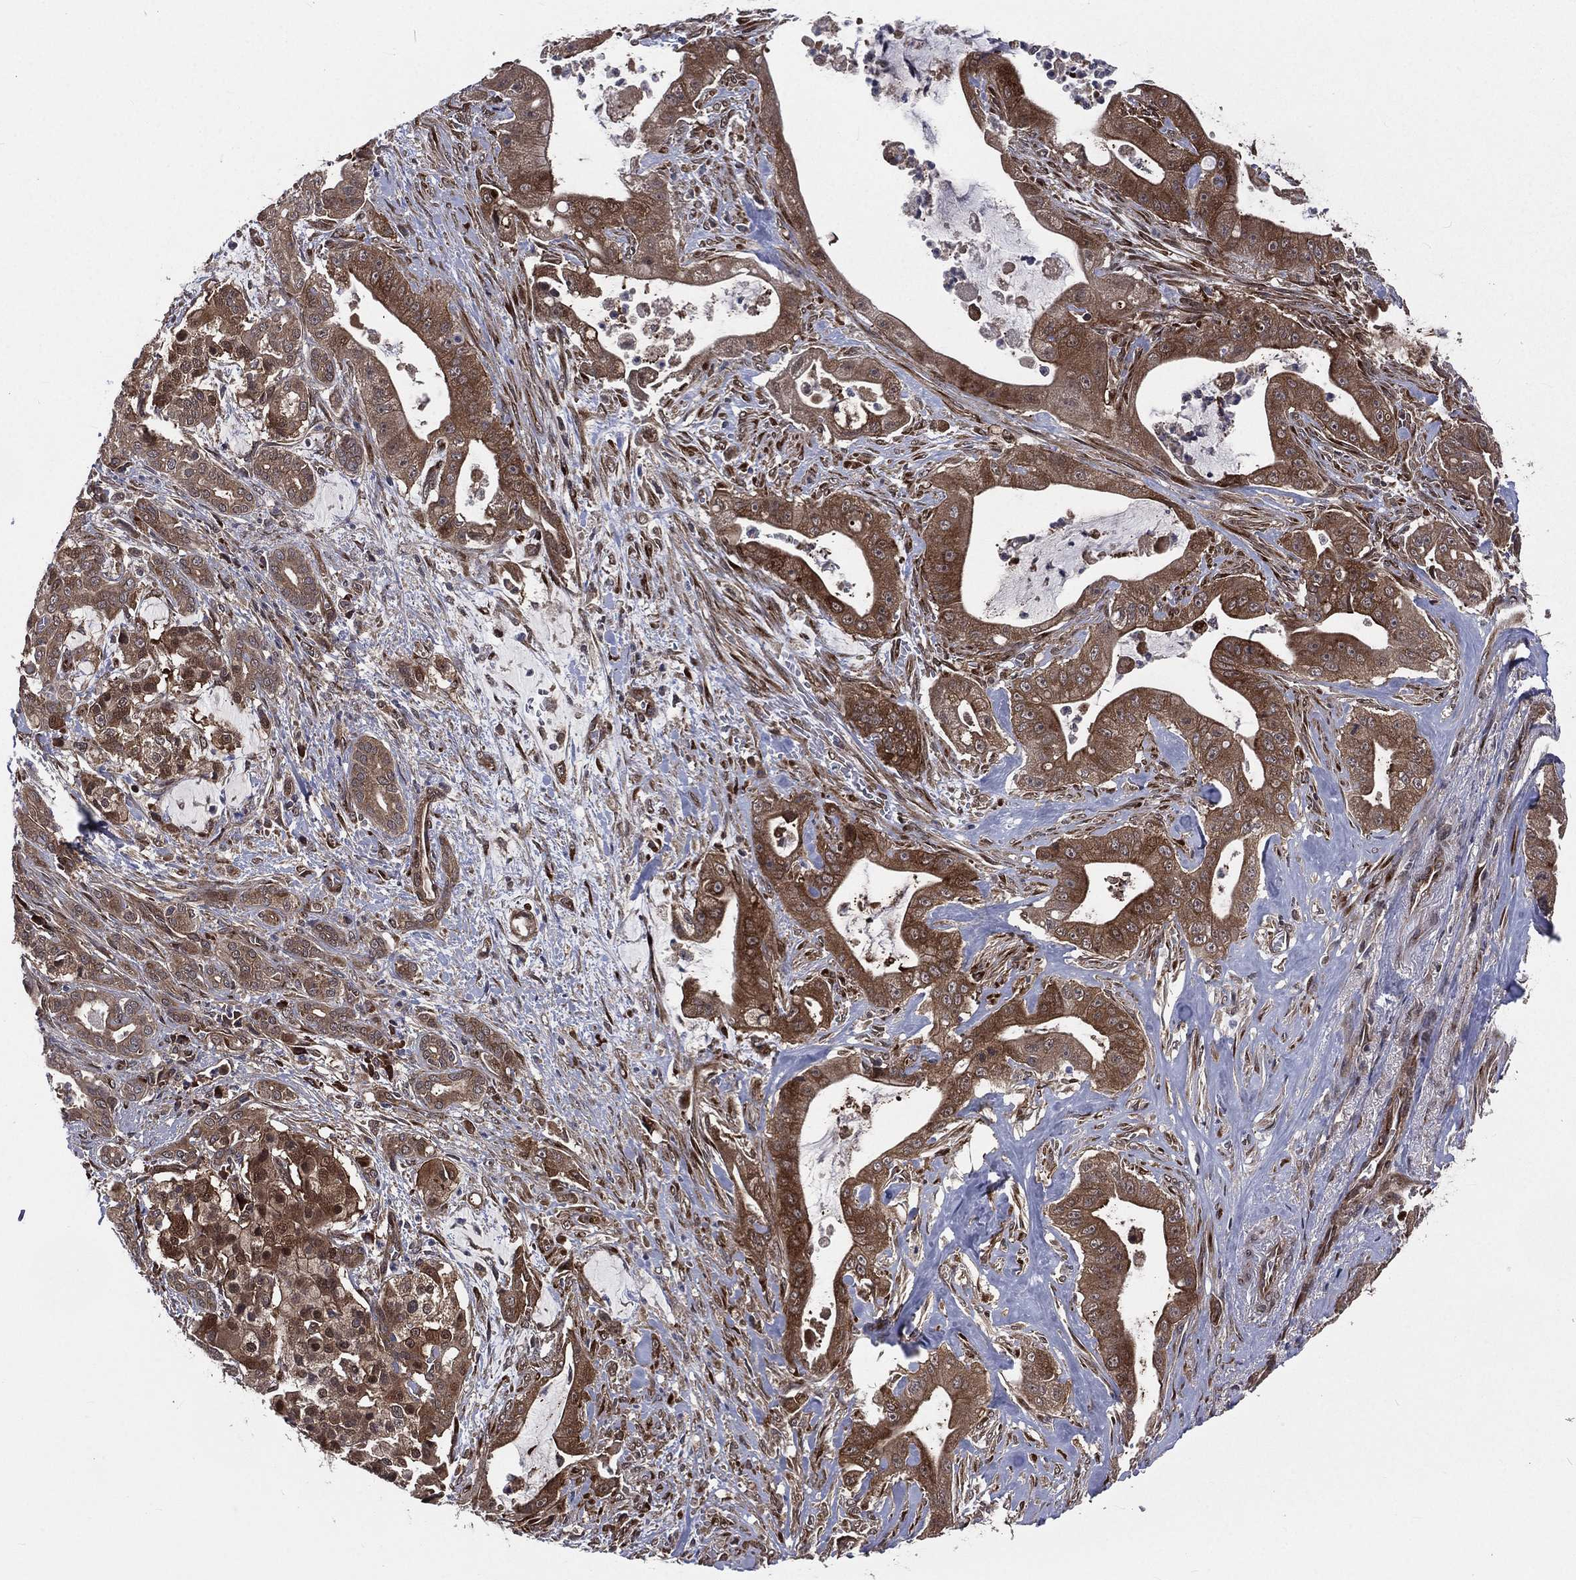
{"staining": {"intensity": "moderate", "quantity": ">75%", "location": "cytoplasmic/membranous"}, "tissue": "pancreatic cancer", "cell_type": "Tumor cells", "image_type": "cancer", "snomed": [{"axis": "morphology", "description": "Normal tissue, NOS"}, {"axis": "morphology", "description": "Inflammation, NOS"}, {"axis": "morphology", "description": "Adenocarcinoma, NOS"}, {"axis": "topography", "description": "Pancreas"}], "caption": "Human pancreatic cancer (adenocarcinoma) stained for a protein (brown) displays moderate cytoplasmic/membranous positive staining in approximately >75% of tumor cells.", "gene": "ARL3", "patient": {"sex": "male", "age": 57}}